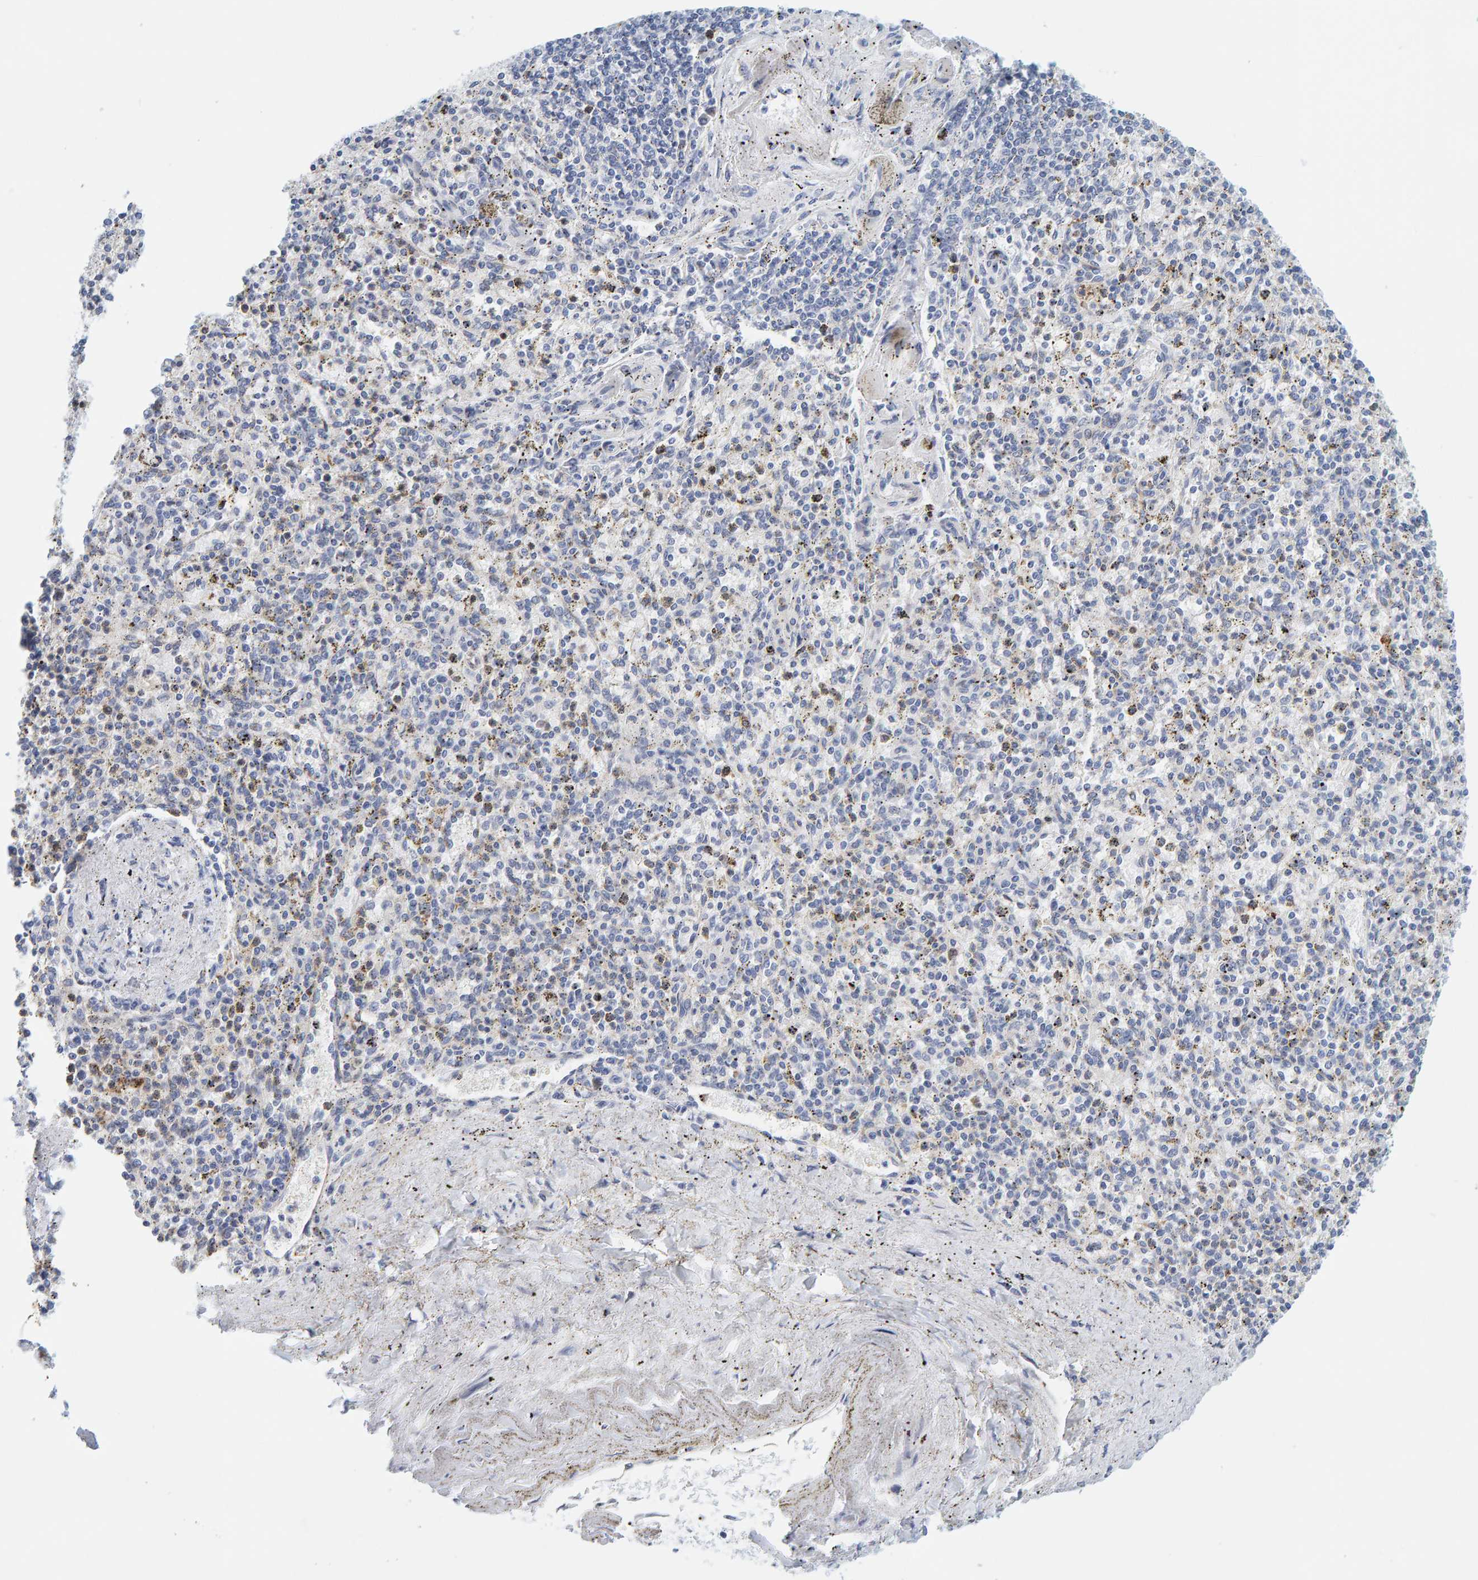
{"staining": {"intensity": "weak", "quantity": "<25%", "location": "cytoplasmic/membranous"}, "tissue": "spleen", "cell_type": "Cells in red pulp", "image_type": "normal", "snomed": [{"axis": "morphology", "description": "Normal tissue, NOS"}, {"axis": "topography", "description": "Spleen"}], "caption": "Immunohistochemical staining of unremarkable human spleen reveals no significant positivity in cells in red pulp. (DAB (3,3'-diaminobenzidine) IHC, high magnification).", "gene": "MOG", "patient": {"sex": "male", "age": 72}}